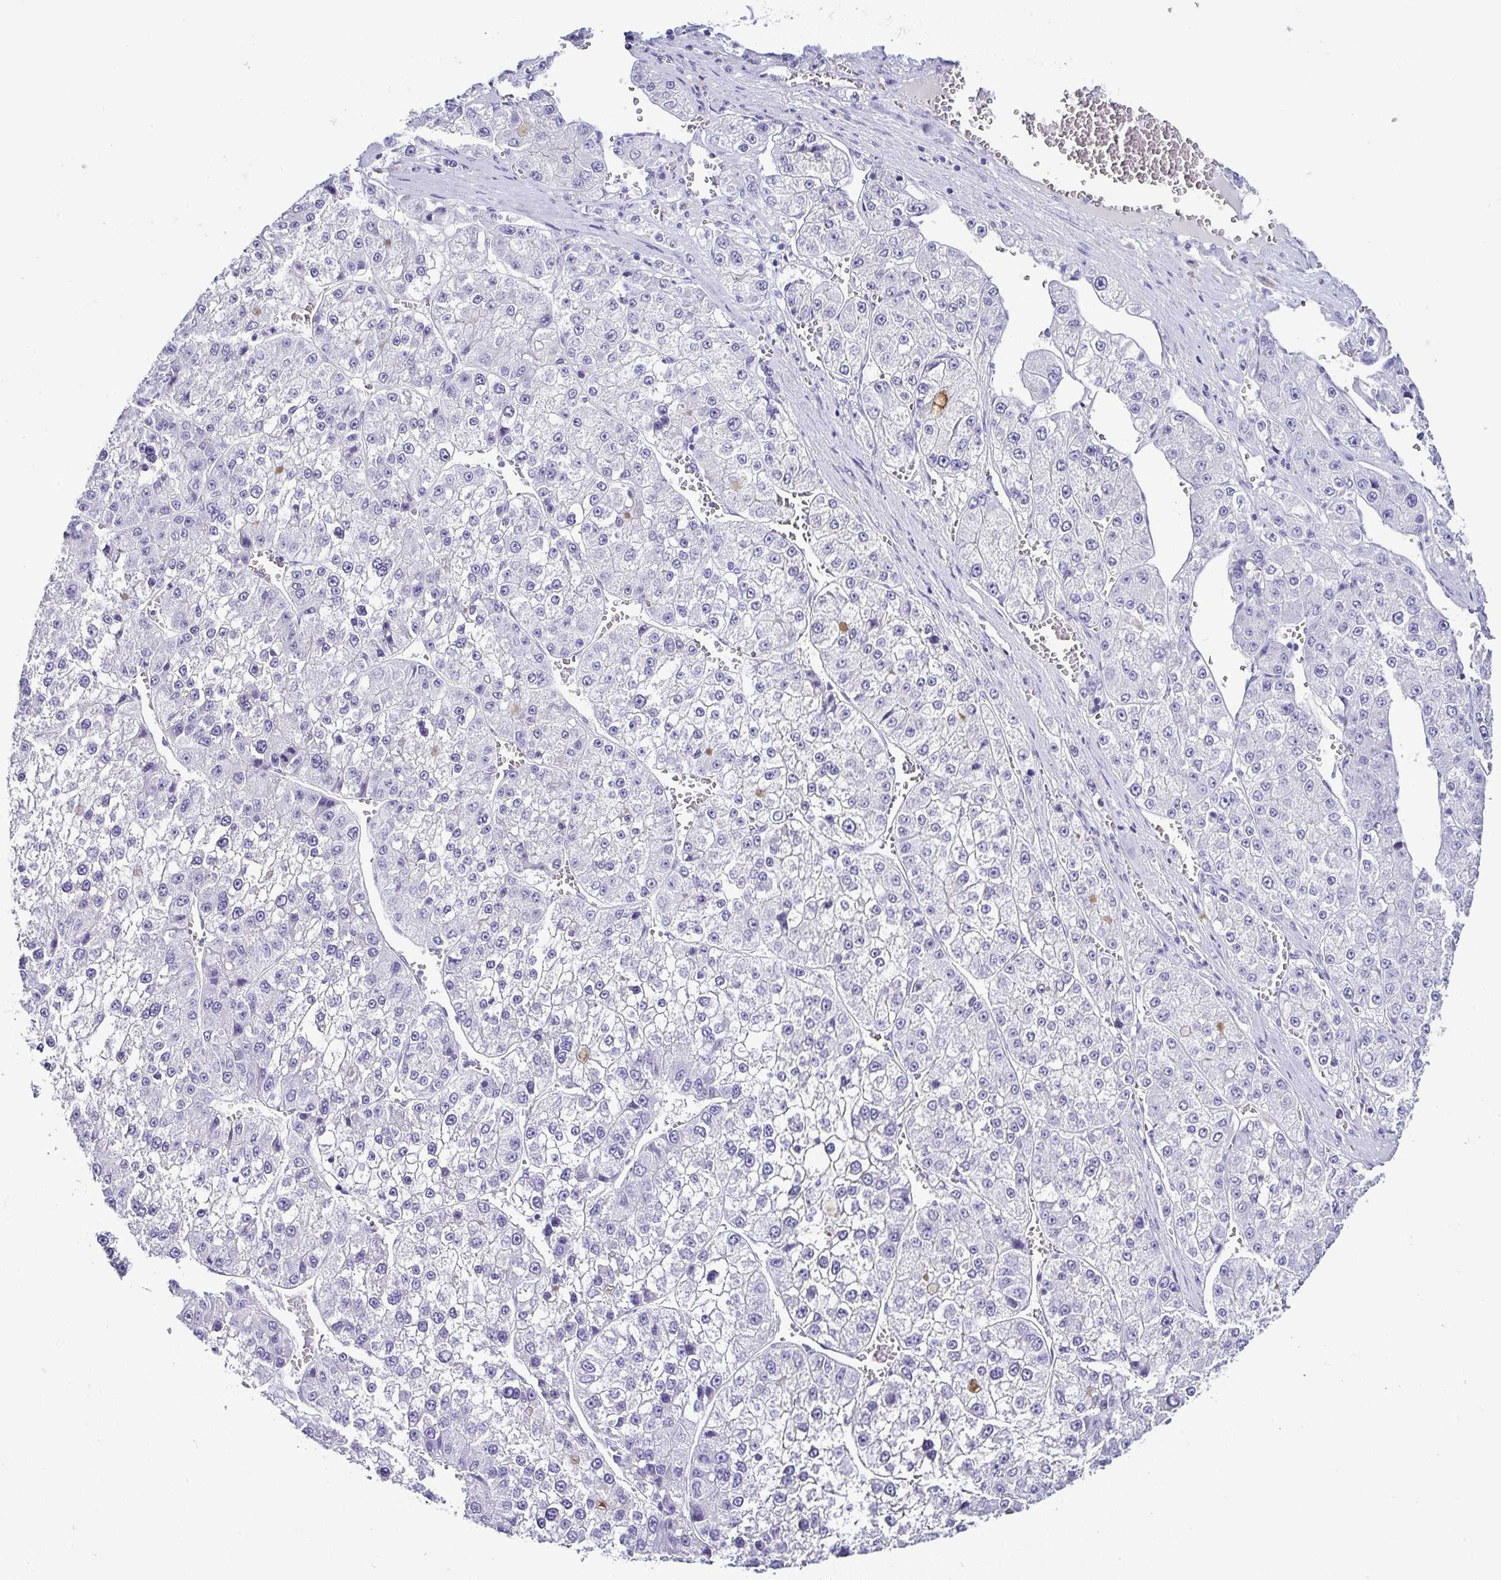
{"staining": {"intensity": "negative", "quantity": "none", "location": "none"}, "tissue": "liver cancer", "cell_type": "Tumor cells", "image_type": "cancer", "snomed": [{"axis": "morphology", "description": "Carcinoma, Hepatocellular, NOS"}, {"axis": "topography", "description": "Liver"}], "caption": "A micrograph of liver hepatocellular carcinoma stained for a protein exhibits no brown staining in tumor cells.", "gene": "SERPINB3", "patient": {"sex": "female", "age": 73}}